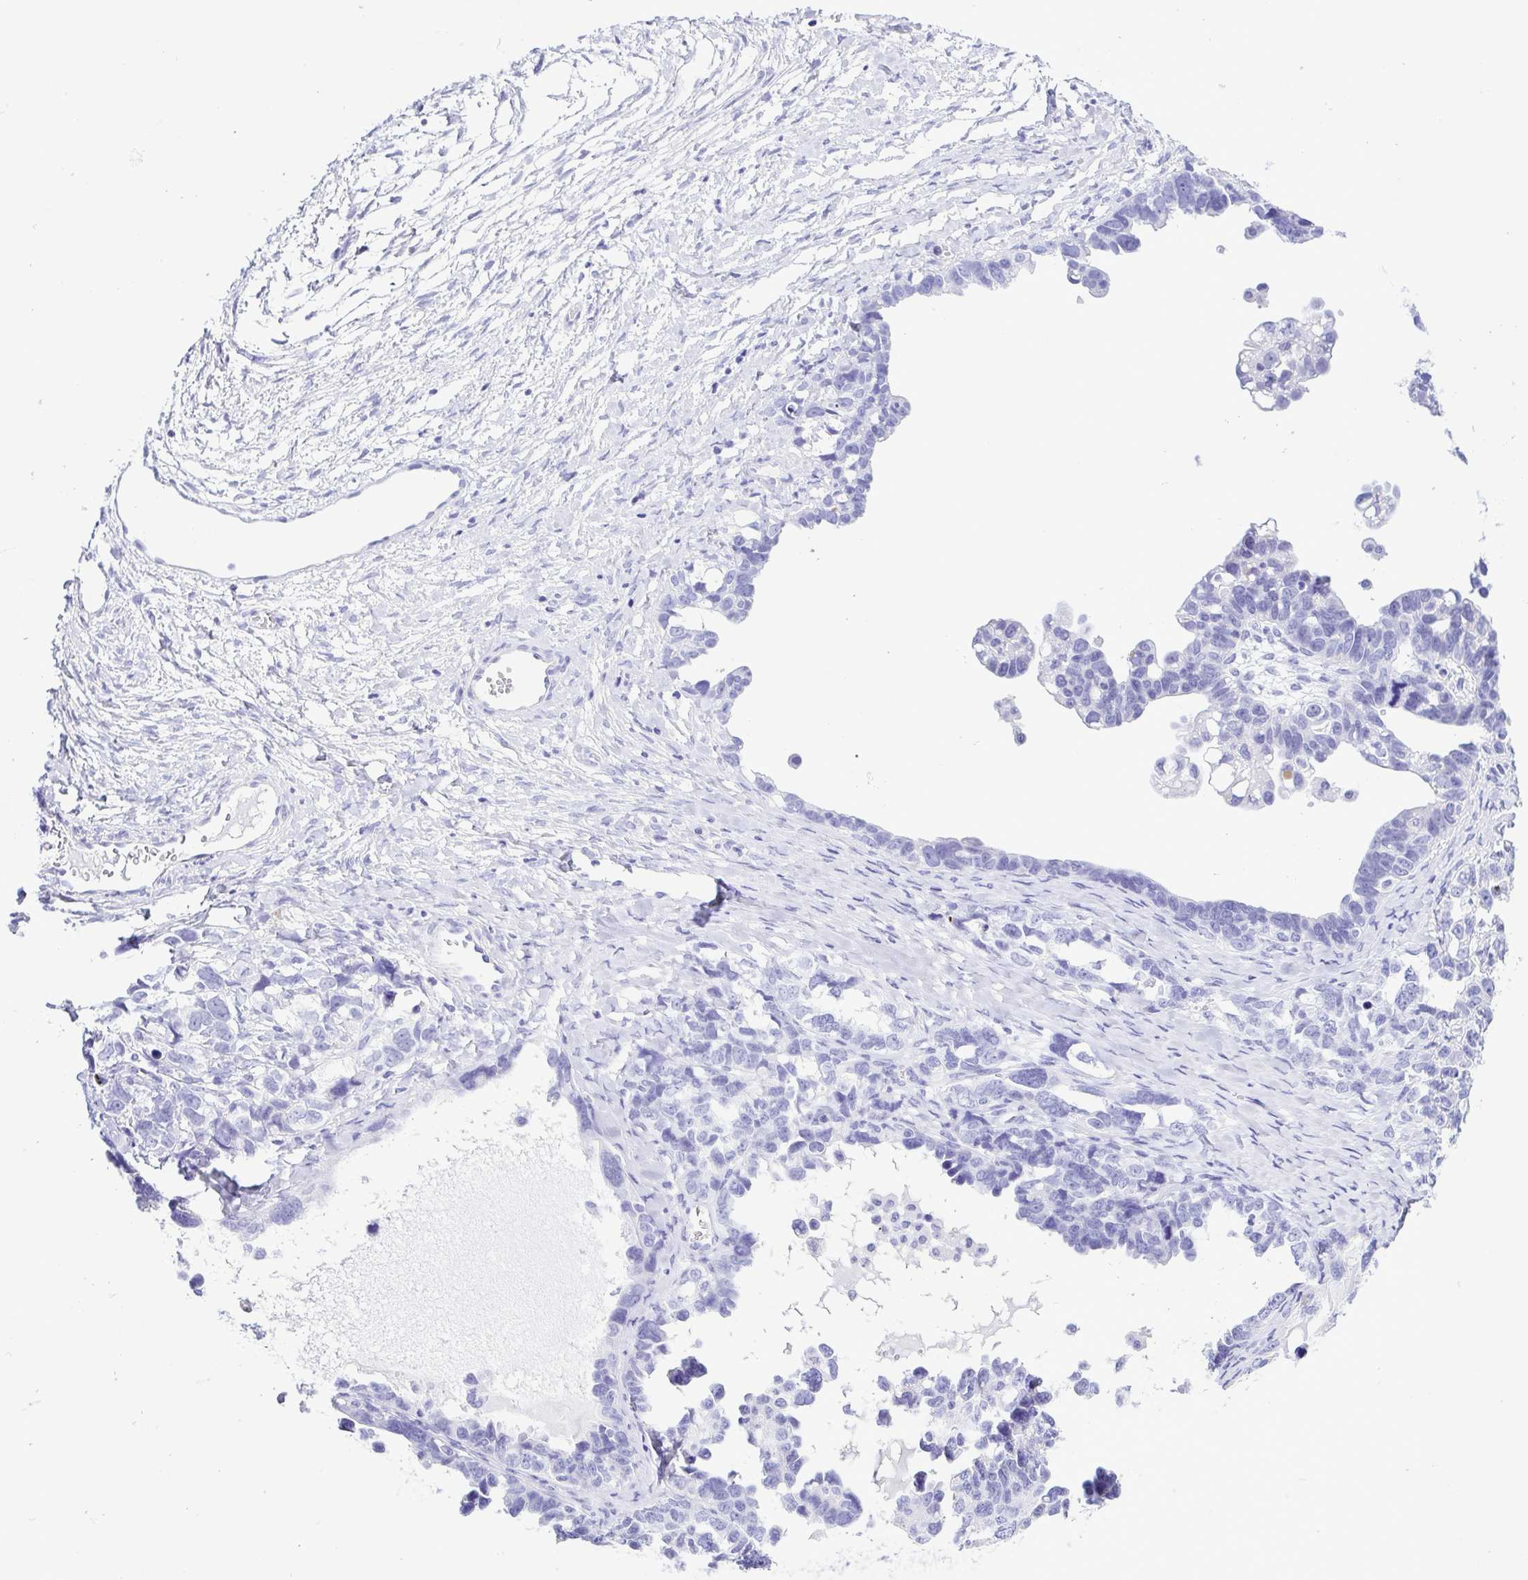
{"staining": {"intensity": "negative", "quantity": "none", "location": "none"}, "tissue": "ovarian cancer", "cell_type": "Tumor cells", "image_type": "cancer", "snomed": [{"axis": "morphology", "description": "Cystadenocarcinoma, serous, NOS"}, {"axis": "topography", "description": "Ovary"}], "caption": "The histopathology image demonstrates no staining of tumor cells in ovarian serous cystadenocarcinoma.", "gene": "OVGP1", "patient": {"sex": "female", "age": 69}}